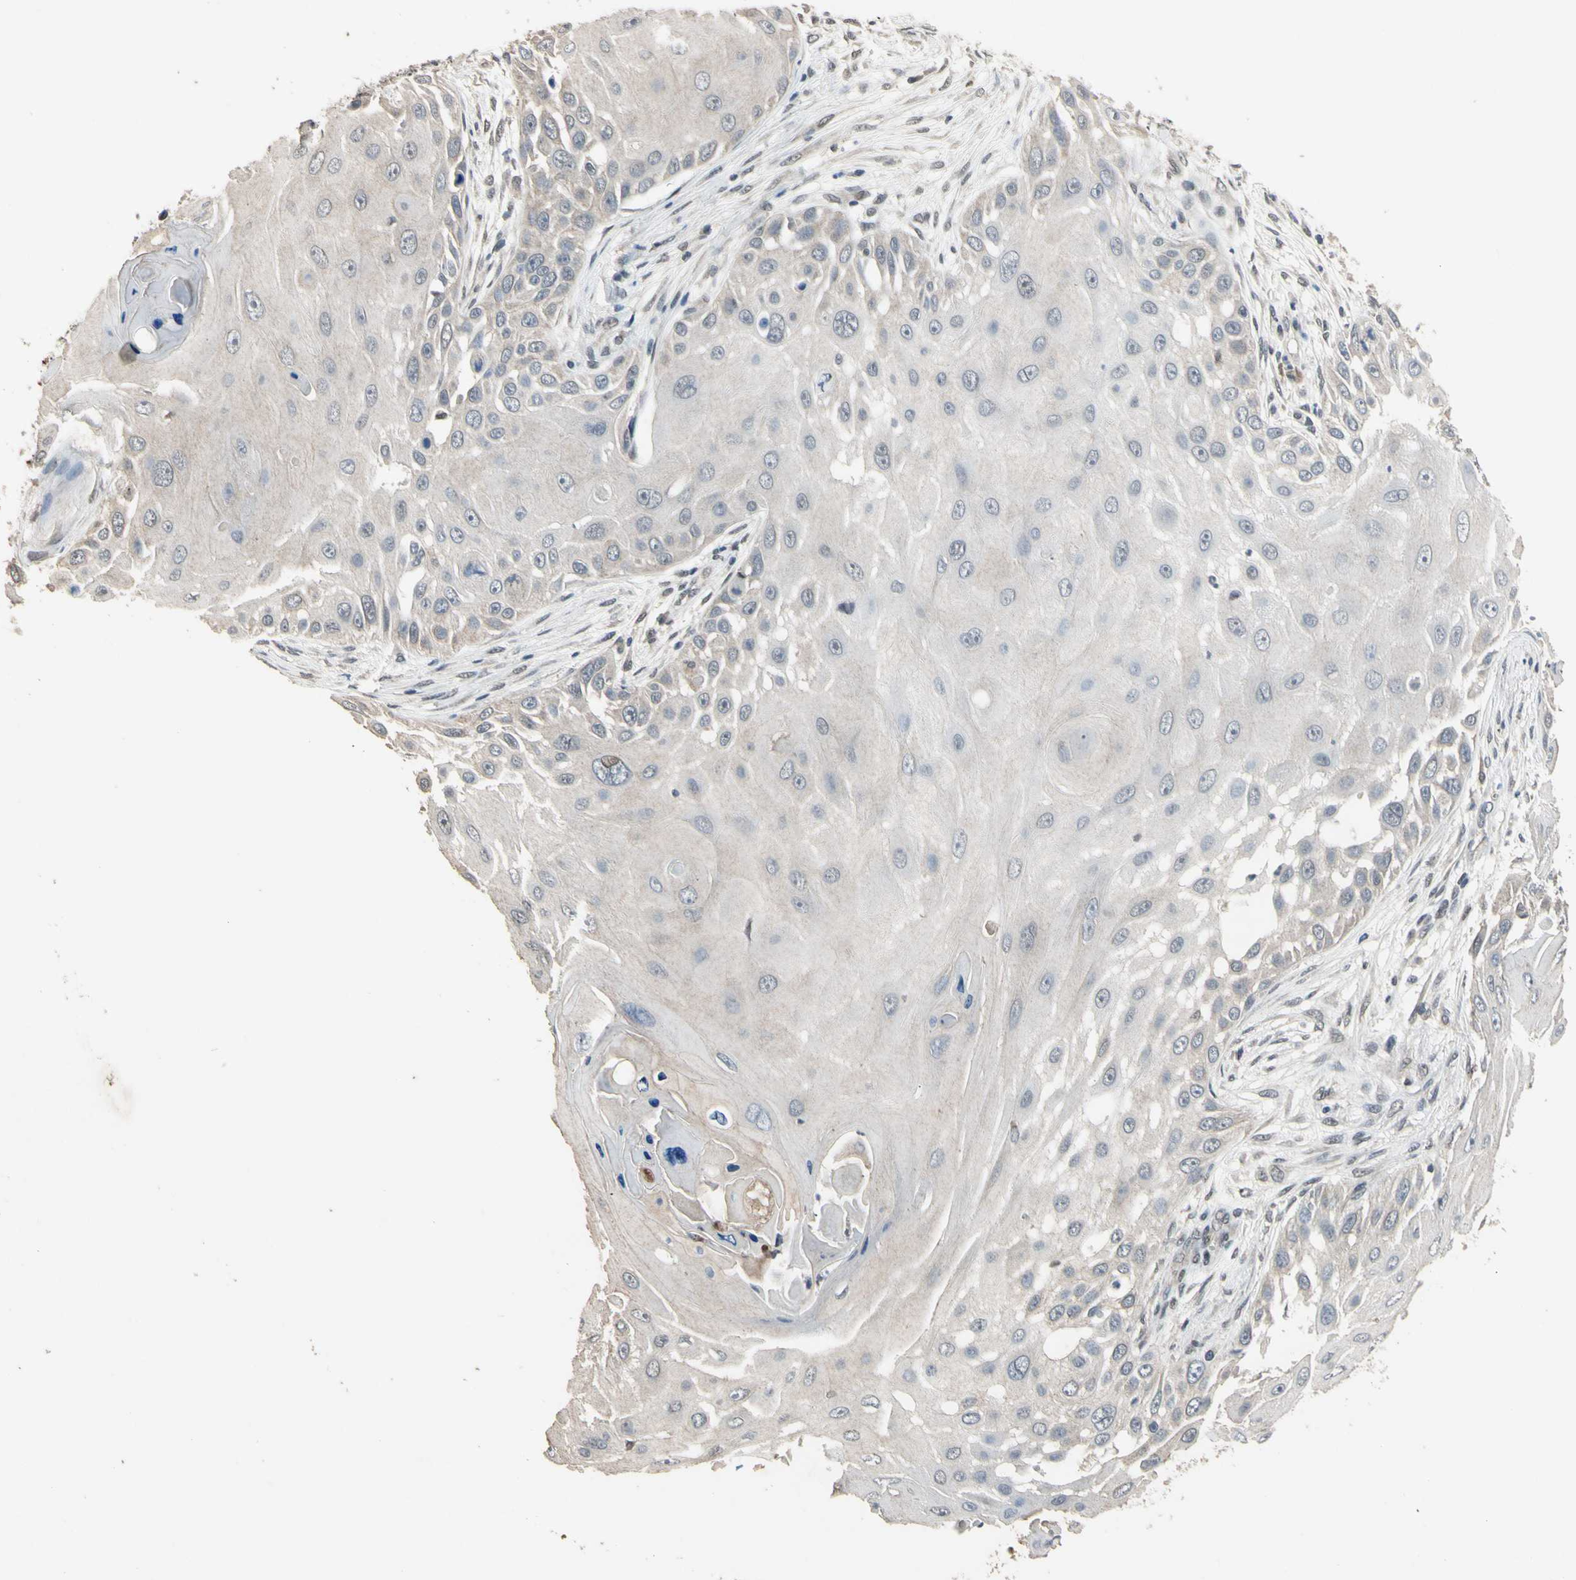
{"staining": {"intensity": "weak", "quantity": "<25%", "location": "cytoplasmic/membranous"}, "tissue": "skin cancer", "cell_type": "Tumor cells", "image_type": "cancer", "snomed": [{"axis": "morphology", "description": "Squamous cell carcinoma, NOS"}, {"axis": "topography", "description": "Skin"}], "caption": "Micrograph shows no protein staining in tumor cells of skin squamous cell carcinoma tissue. (DAB immunohistochemistry (IHC) with hematoxylin counter stain).", "gene": "ZNF174", "patient": {"sex": "female", "age": 44}}